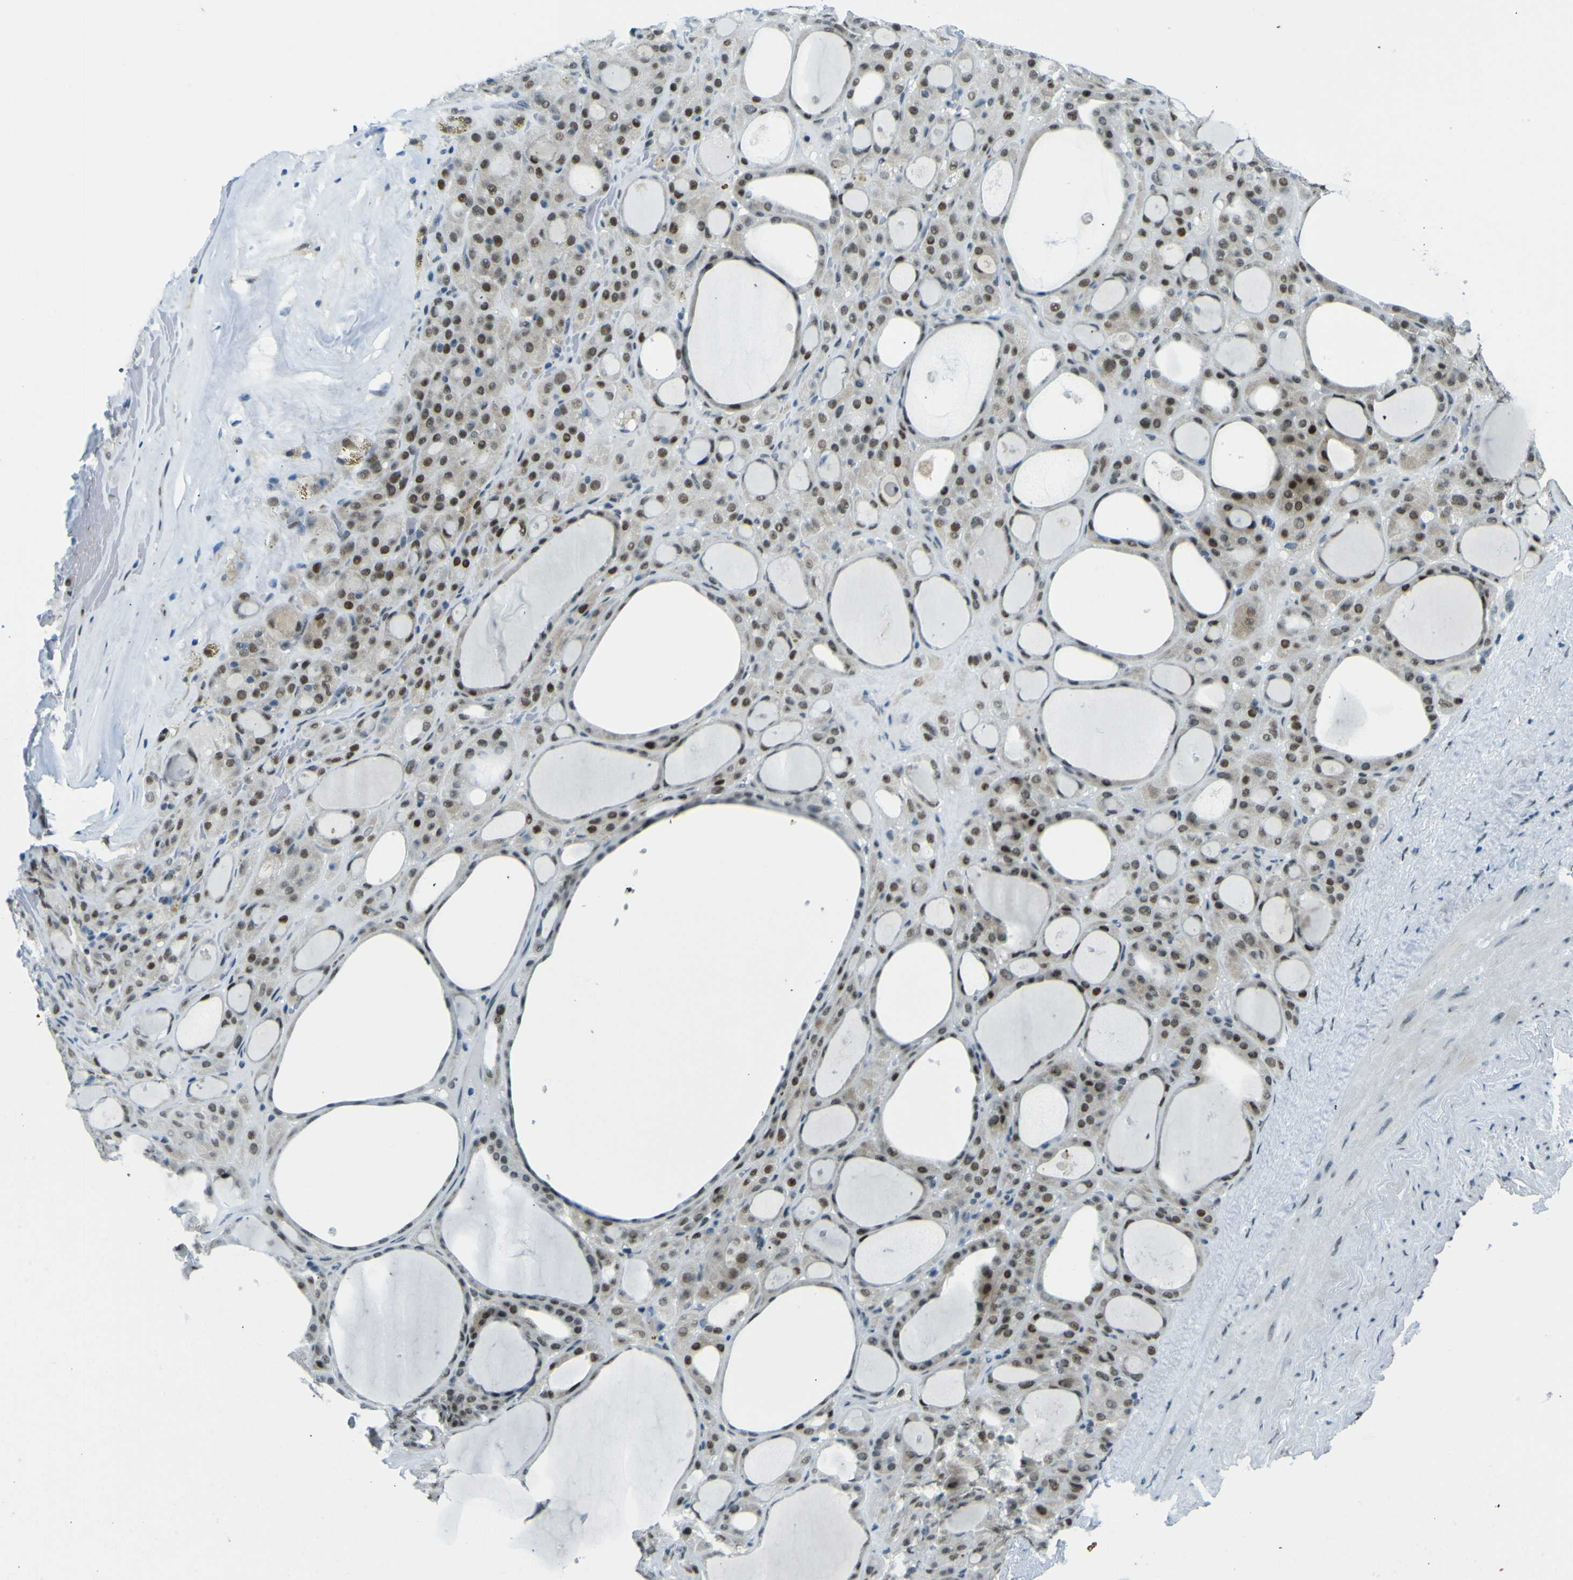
{"staining": {"intensity": "moderate", "quantity": "<25%", "location": "nuclear"}, "tissue": "thyroid gland", "cell_type": "Glandular cells", "image_type": "normal", "snomed": [{"axis": "morphology", "description": "Normal tissue, NOS"}, {"axis": "morphology", "description": "Carcinoma, NOS"}, {"axis": "topography", "description": "Thyroid gland"}], "caption": "Protein staining by immunohistochemistry reveals moderate nuclear positivity in approximately <25% of glandular cells in benign thyroid gland.", "gene": "CEBPG", "patient": {"sex": "female", "age": 86}}